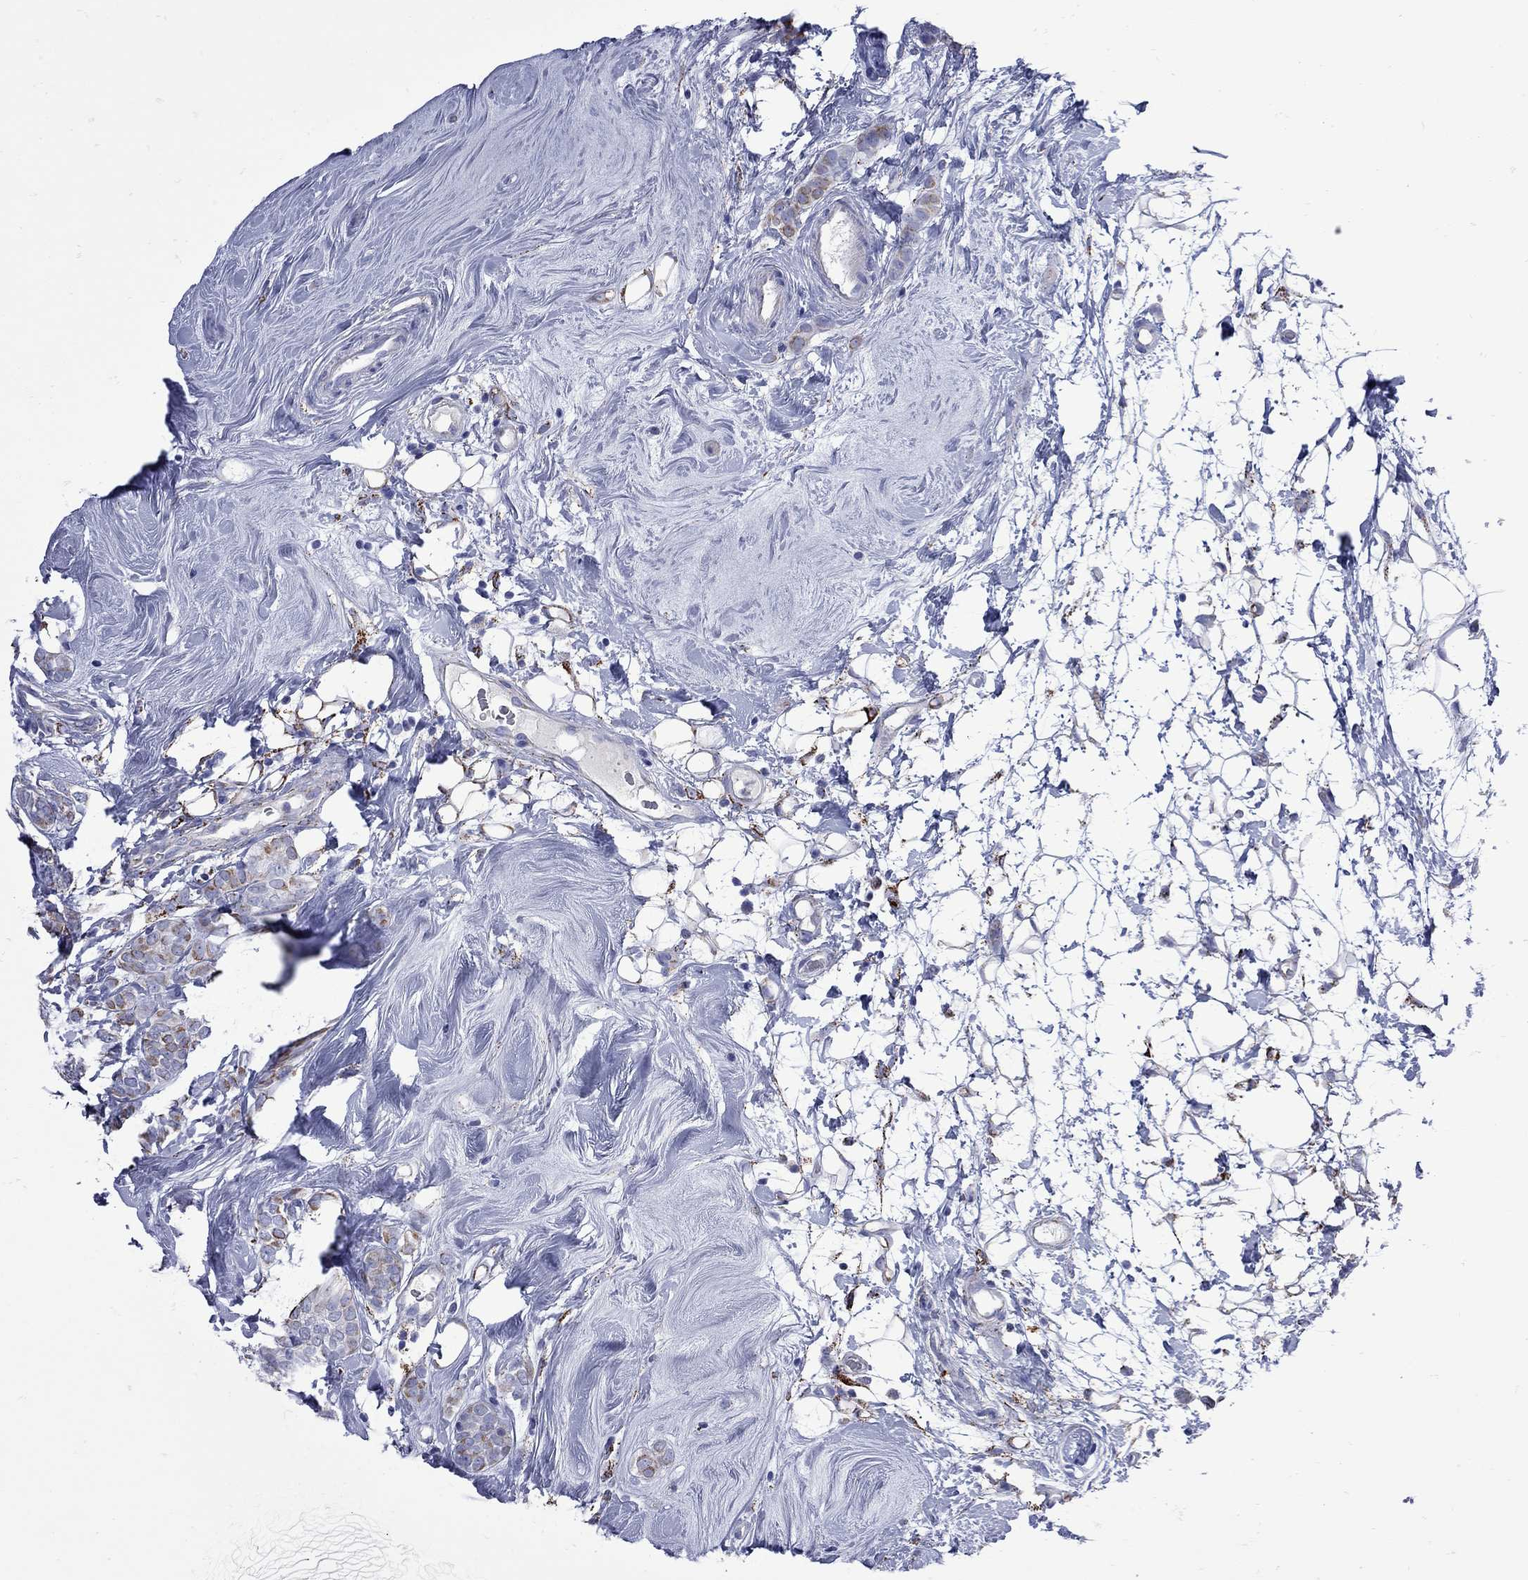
{"staining": {"intensity": "moderate", "quantity": "25%-75%", "location": "cytoplasmic/membranous"}, "tissue": "breast cancer", "cell_type": "Tumor cells", "image_type": "cancer", "snomed": [{"axis": "morphology", "description": "Lobular carcinoma"}, {"axis": "topography", "description": "Breast"}], "caption": "Immunohistochemical staining of breast cancer demonstrates moderate cytoplasmic/membranous protein staining in about 25%-75% of tumor cells.", "gene": "SESTD1", "patient": {"sex": "female", "age": 49}}